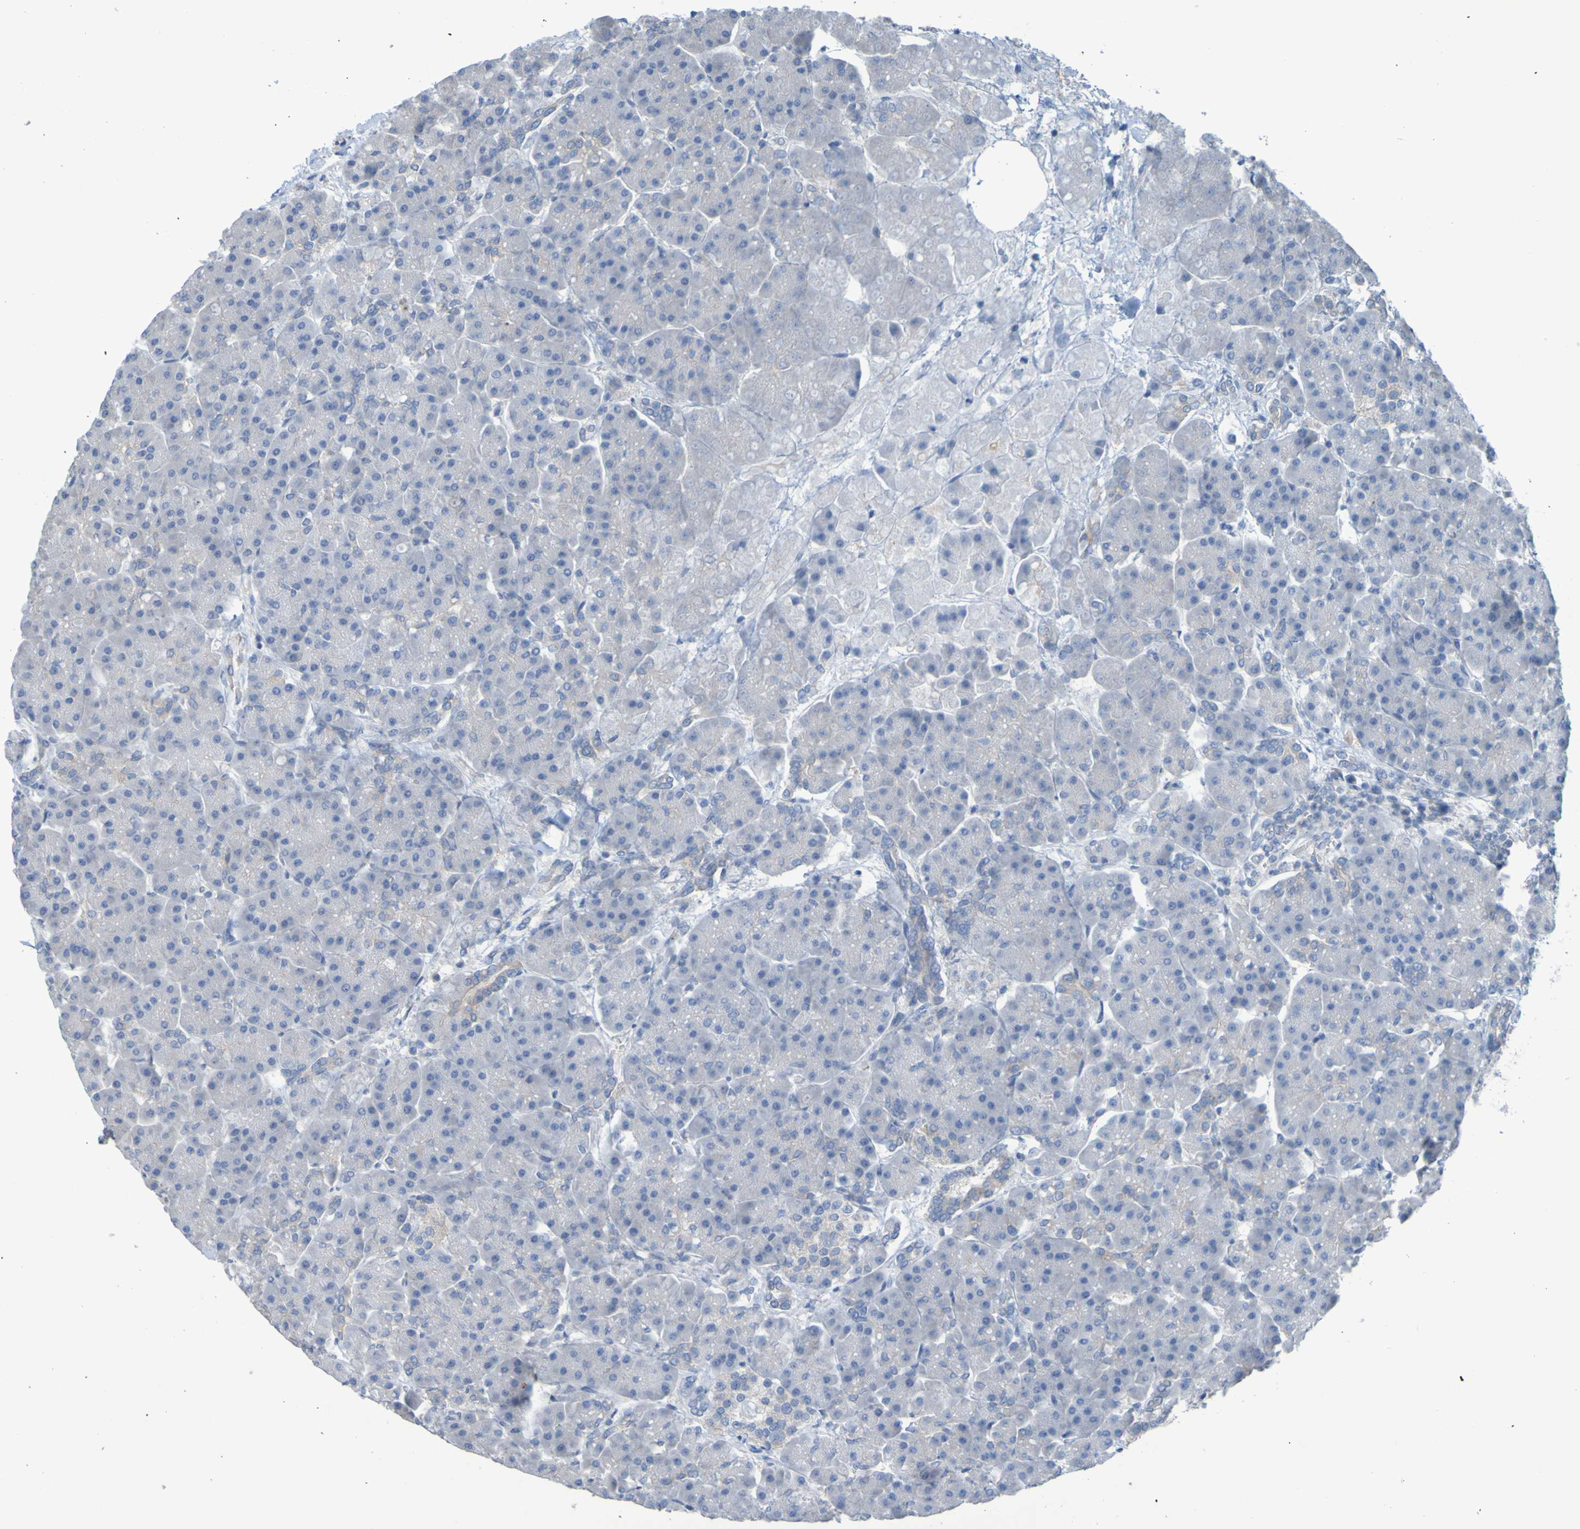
{"staining": {"intensity": "weak", "quantity": "<25%", "location": "cytoplasmic/membranous"}, "tissue": "pancreas", "cell_type": "Exocrine glandular cells", "image_type": "normal", "snomed": [{"axis": "morphology", "description": "Normal tissue, NOS"}, {"axis": "topography", "description": "Pancreas"}], "caption": "Immunohistochemical staining of benign human pancreas exhibits no significant staining in exocrine glandular cells.", "gene": "NPRL3", "patient": {"sex": "female", "age": 70}}